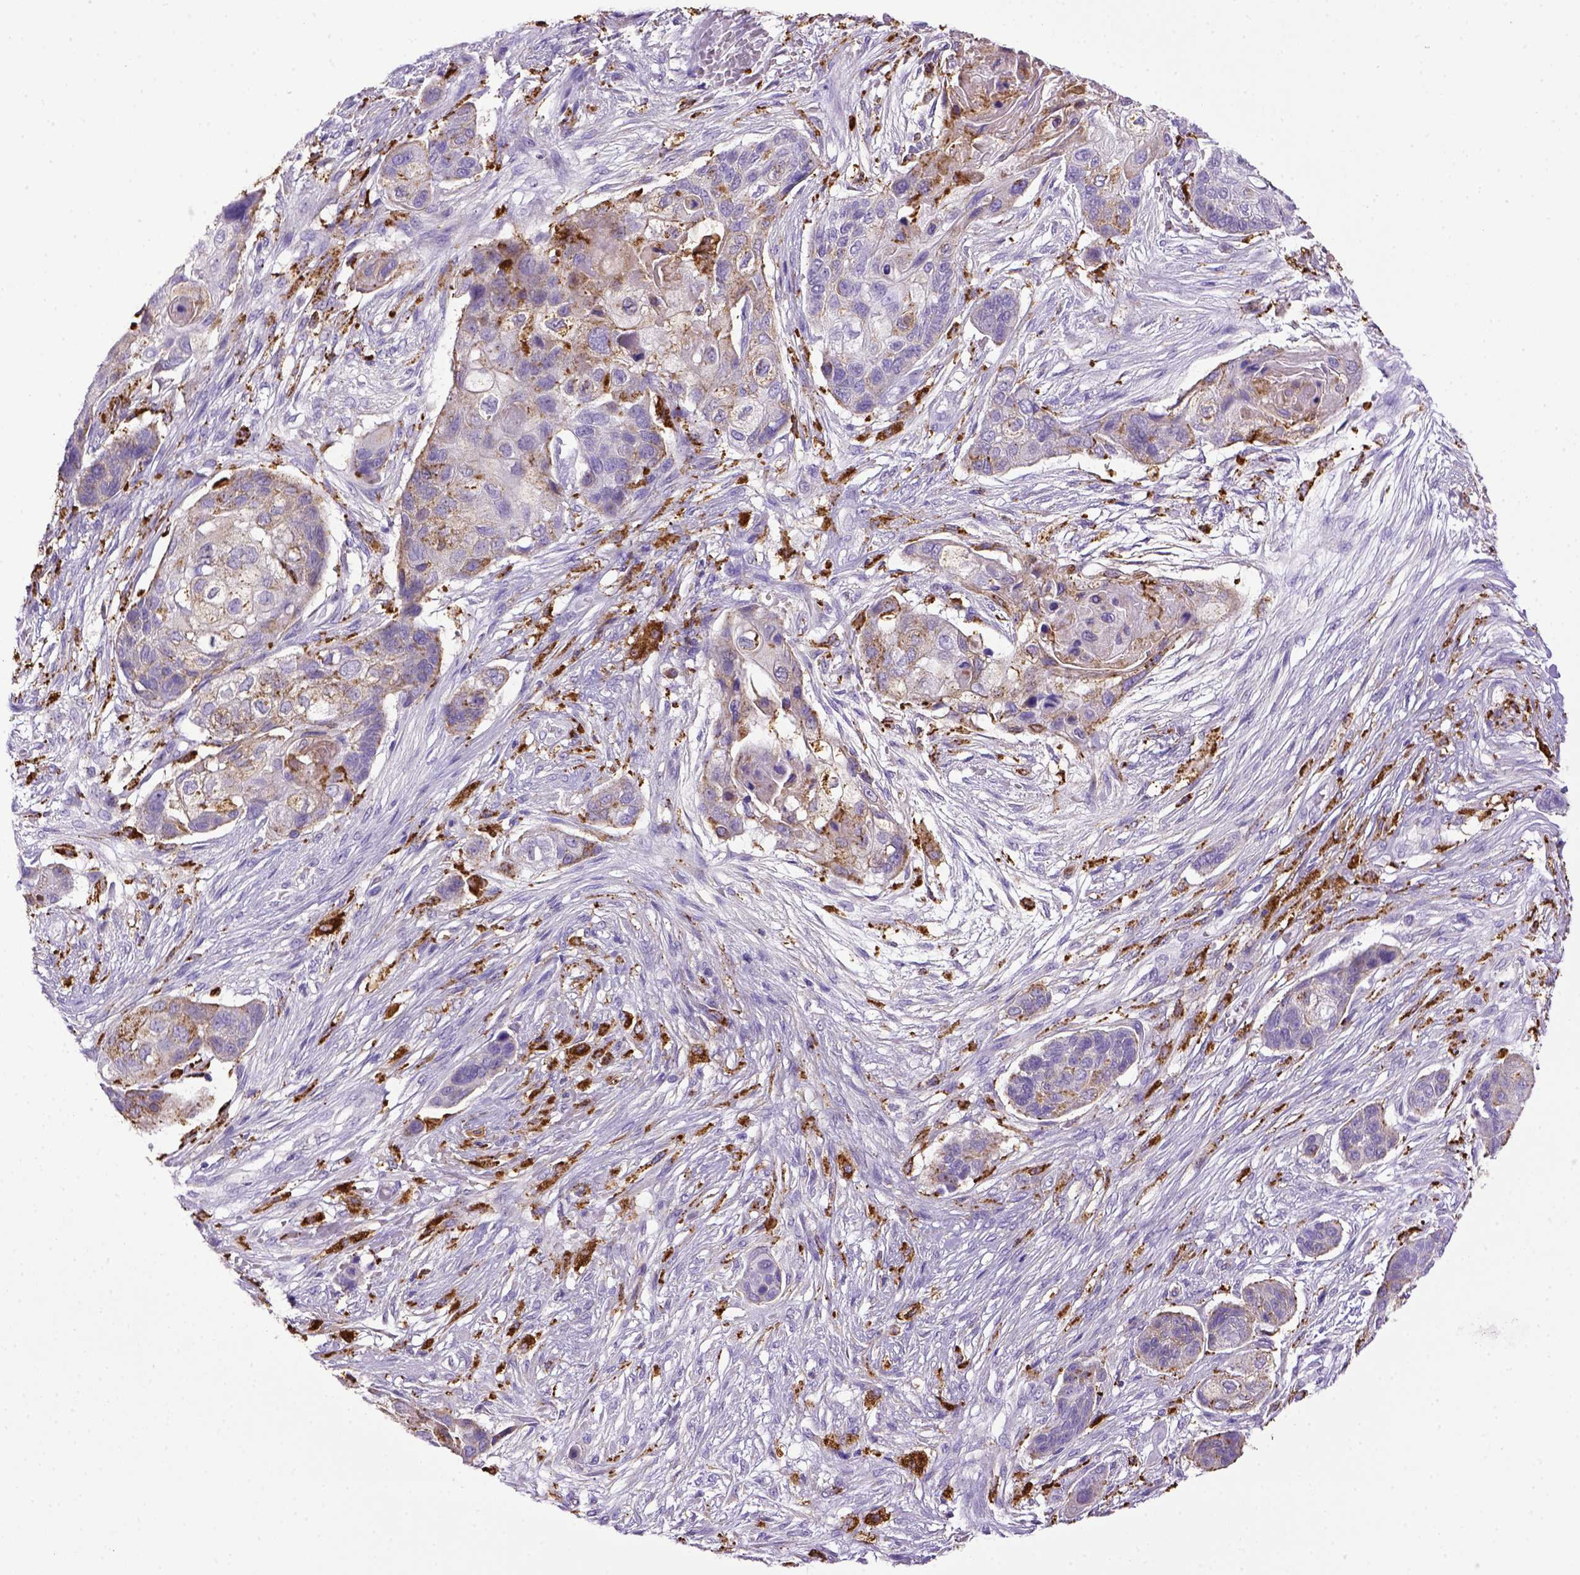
{"staining": {"intensity": "negative", "quantity": "none", "location": "none"}, "tissue": "lung cancer", "cell_type": "Tumor cells", "image_type": "cancer", "snomed": [{"axis": "morphology", "description": "Squamous cell carcinoma, NOS"}, {"axis": "topography", "description": "Lung"}], "caption": "The histopathology image exhibits no significant expression in tumor cells of lung cancer.", "gene": "CD68", "patient": {"sex": "male", "age": 69}}